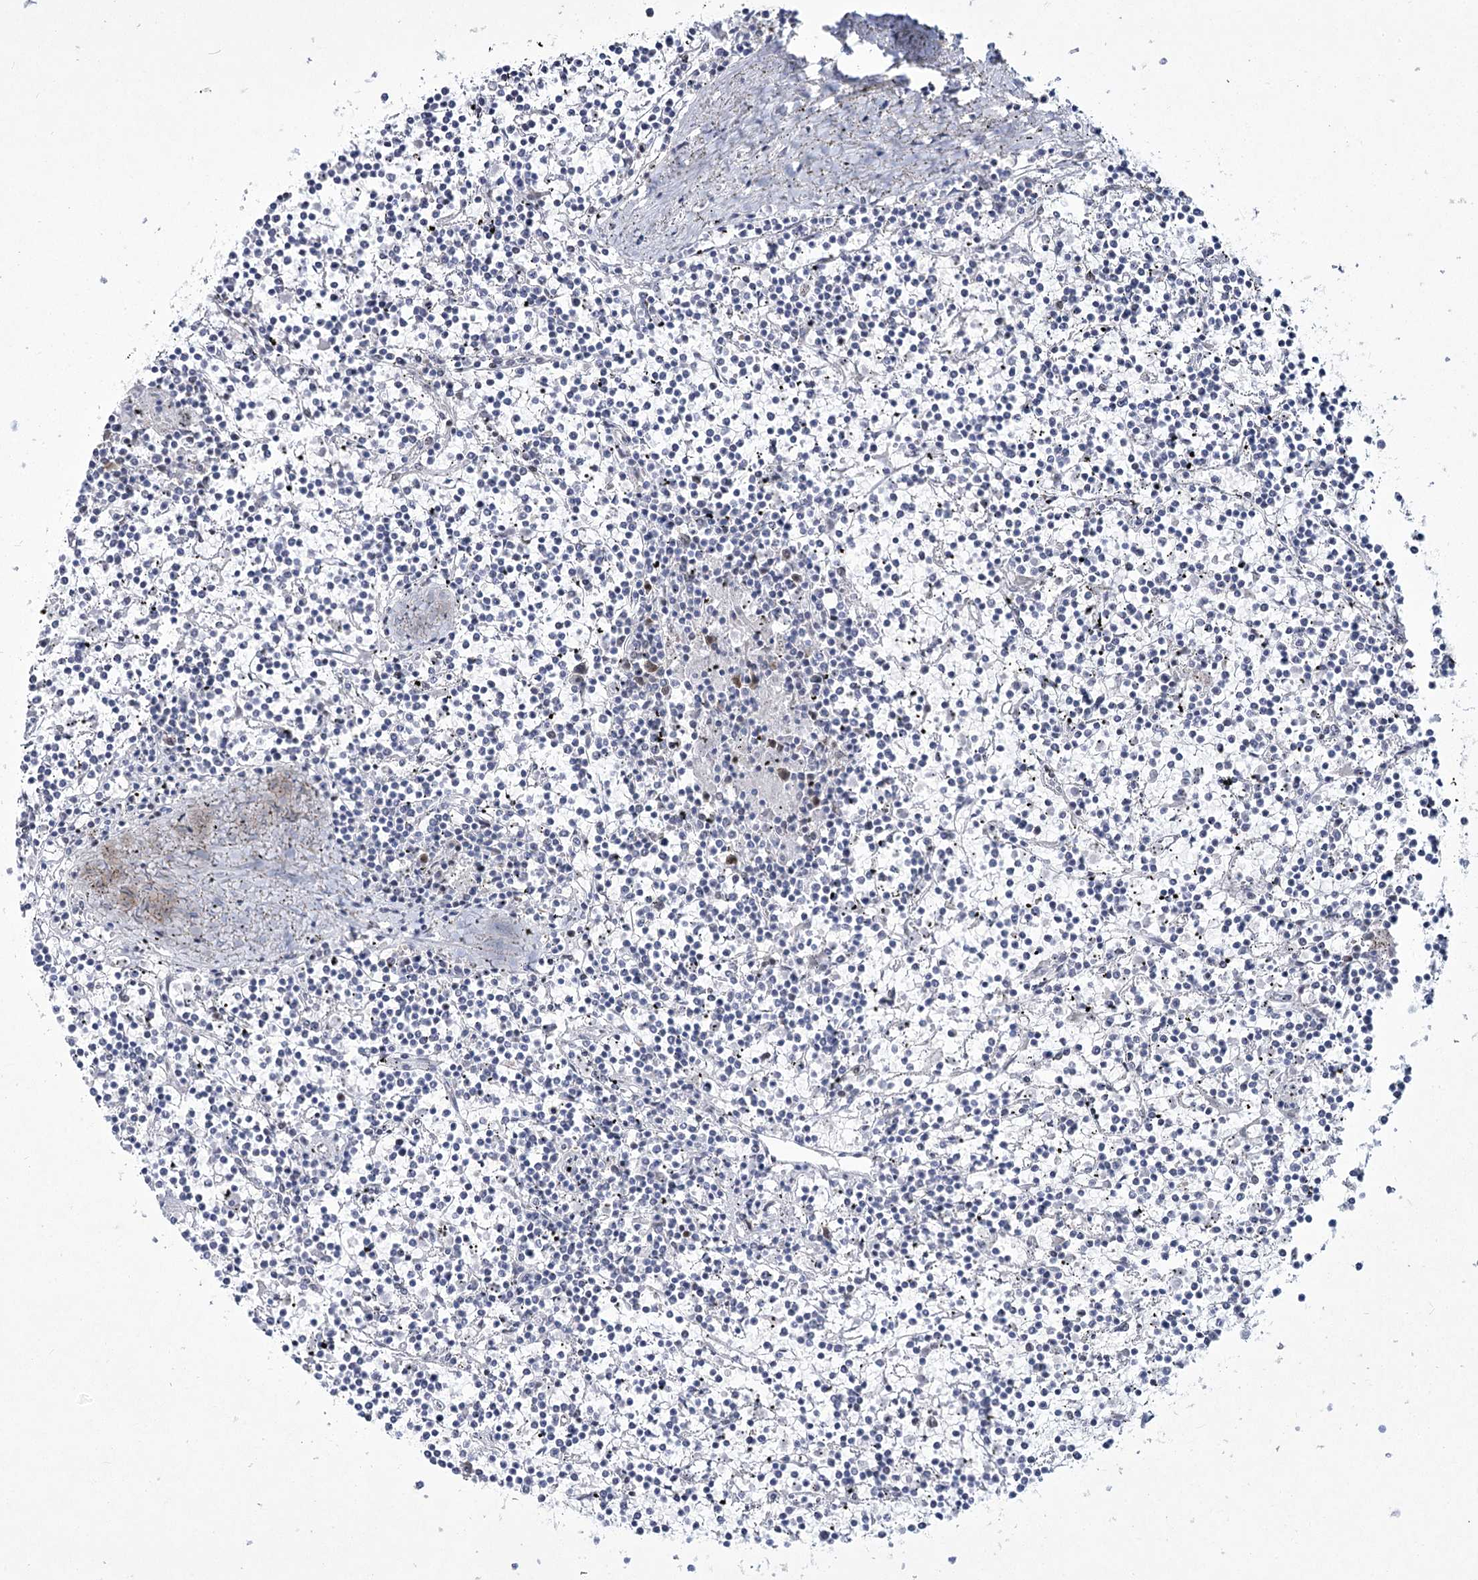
{"staining": {"intensity": "negative", "quantity": "none", "location": "none"}, "tissue": "lymphoma", "cell_type": "Tumor cells", "image_type": "cancer", "snomed": [{"axis": "morphology", "description": "Malignant lymphoma, non-Hodgkin's type, Low grade"}, {"axis": "topography", "description": "Spleen"}], "caption": "Tumor cells are negative for protein expression in human lymphoma. (Brightfield microscopy of DAB (3,3'-diaminobenzidine) immunohistochemistry (IHC) at high magnification).", "gene": "YBX3", "patient": {"sex": "female", "age": 19}}